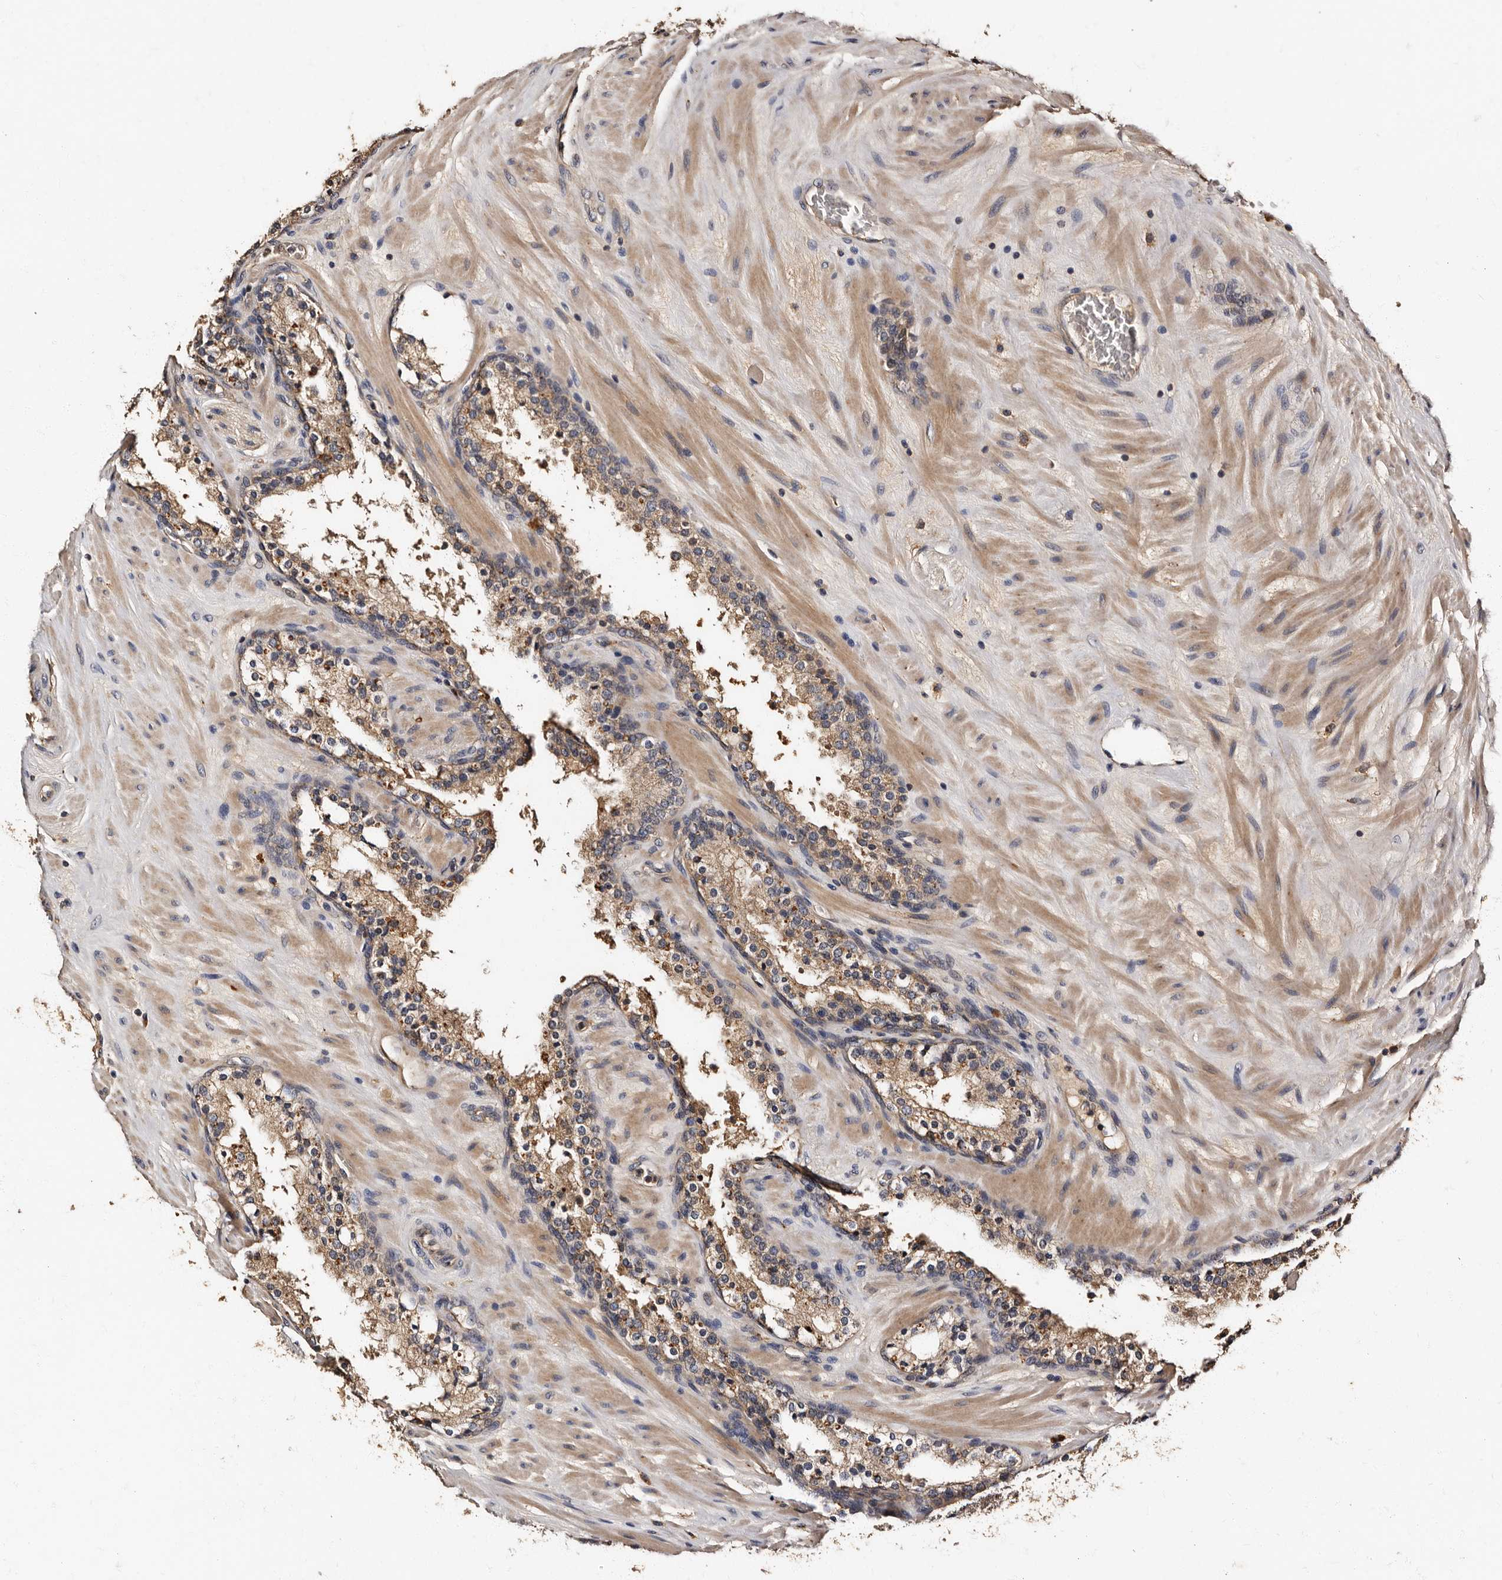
{"staining": {"intensity": "weak", "quantity": ">75%", "location": "cytoplasmic/membranous"}, "tissue": "prostate cancer", "cell_type": "Tumor cells", "image_type": "cancer", "snomed": [{"axis": "morphology", "description": "Adenocarcinoma, High grade"}, {"axis": "topography", "description": "Prostate"}], "caption": "Immunohistochemistry (IHC) photomicrograph of neoplastic tissue: prostate cancer (adenocarcinoma (high-grade)) stained using immunohistochemistry reveals low levels of weak protein expression localized specifically in the cytoplasmic/membranous of tumor cells, appearing as a cytoplasmic/membranous brown color.", "gene": "ADCK5", "patient": {"sex": "male", "age": 56}}